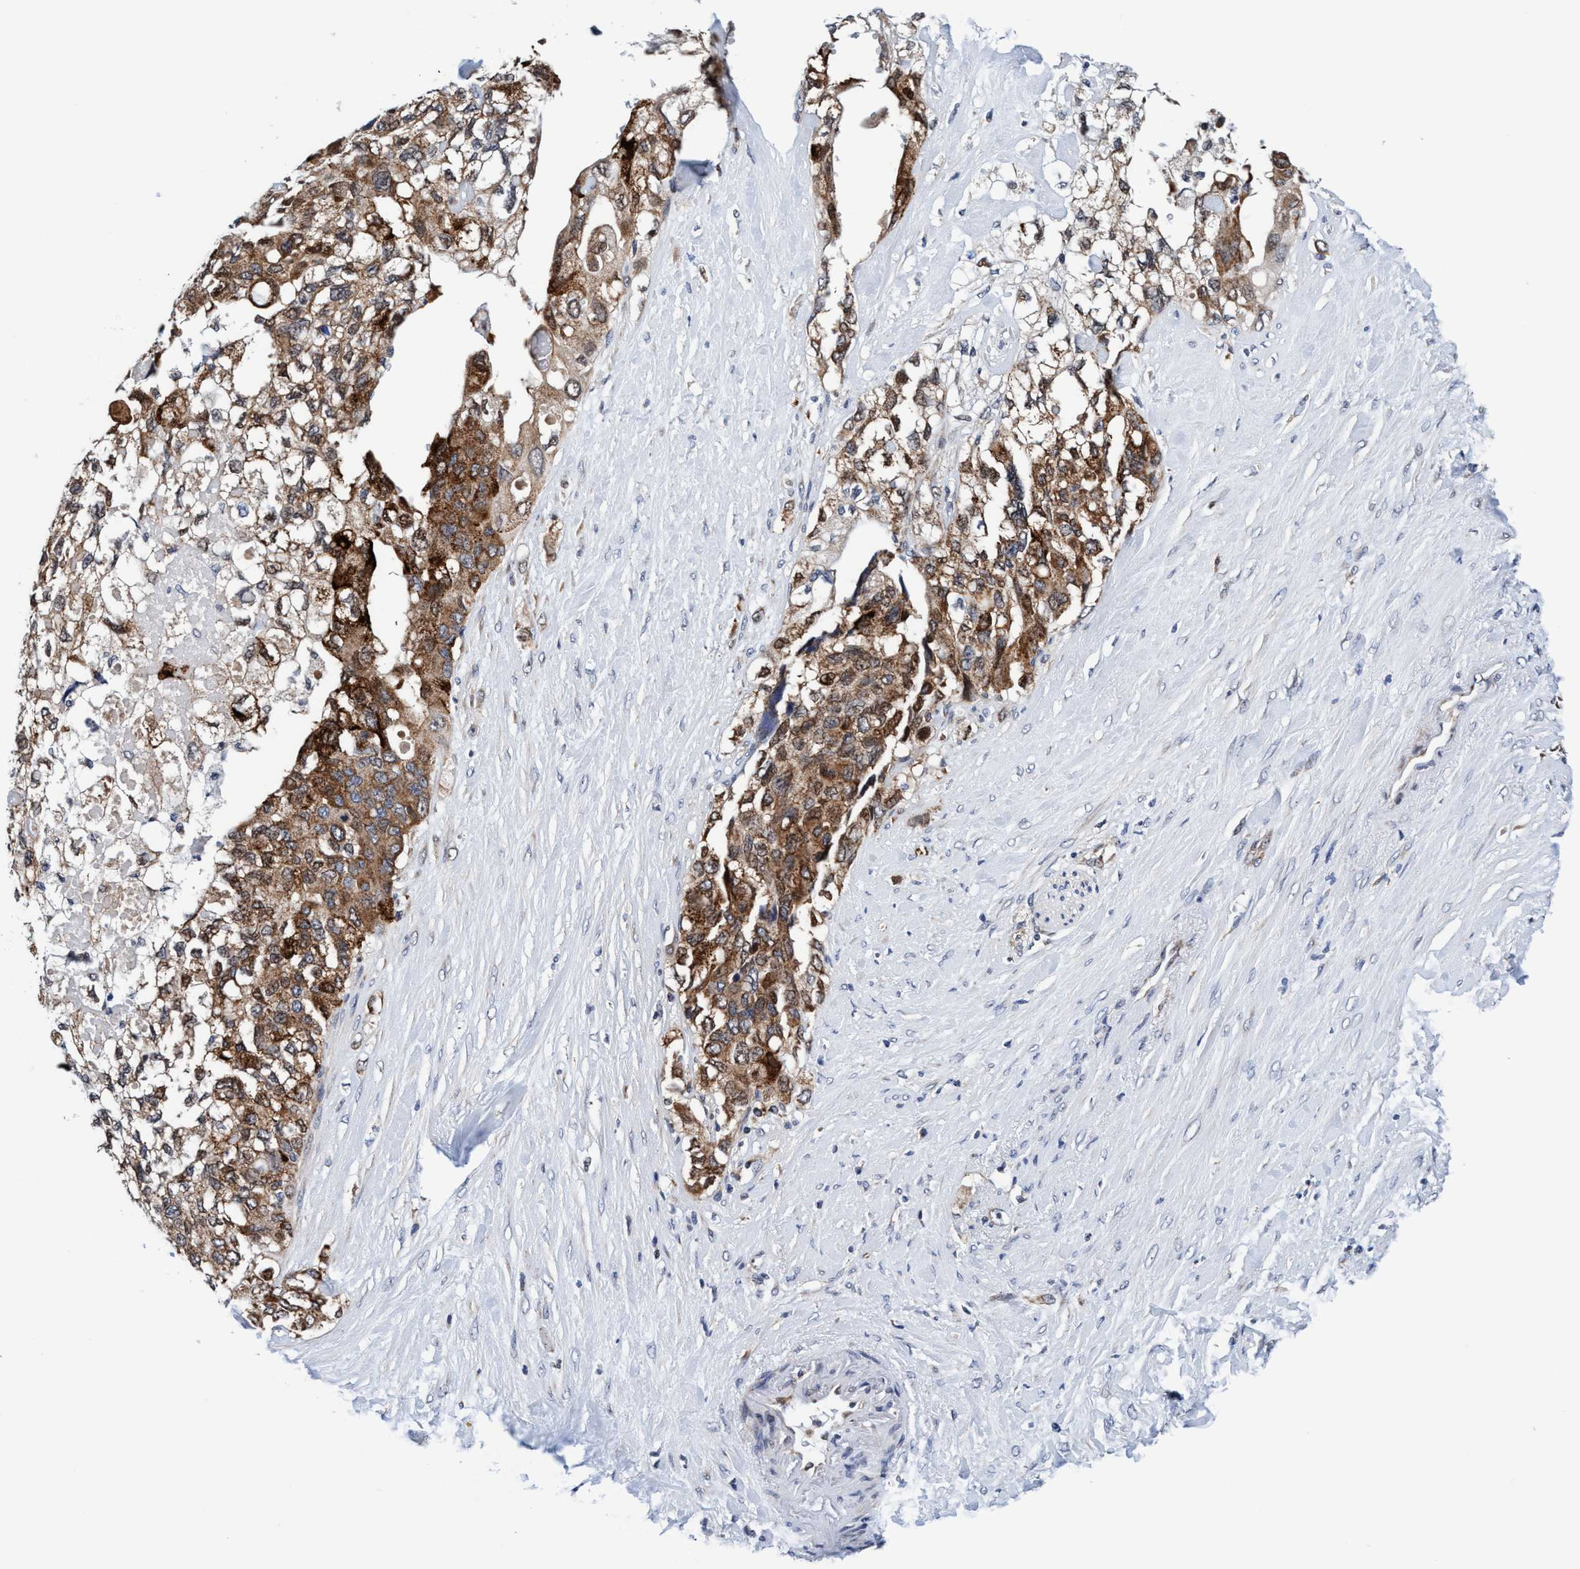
{"staining": {"intensity": "moderate", "quantity": ">75%", "location": "cytoplasmic/membranous"}, "tissue": "pancreatic cancer", "cell_type": "Tumor cells", "image_type": "cancer", "snomed": [{"axis": "morphology", "description": "Adenocarcinoma, NOS"}, {"axis": "topography", "description": "Pancreas"}], "caption": "Tumor cells reveal medium levels of moderate cytoplasmic/membranous expression in approximately >75% of cells in adenocarcinoma (pancreatic).", "gene": "AGAP2", "patient": {"sex": "female", "age": 56}}